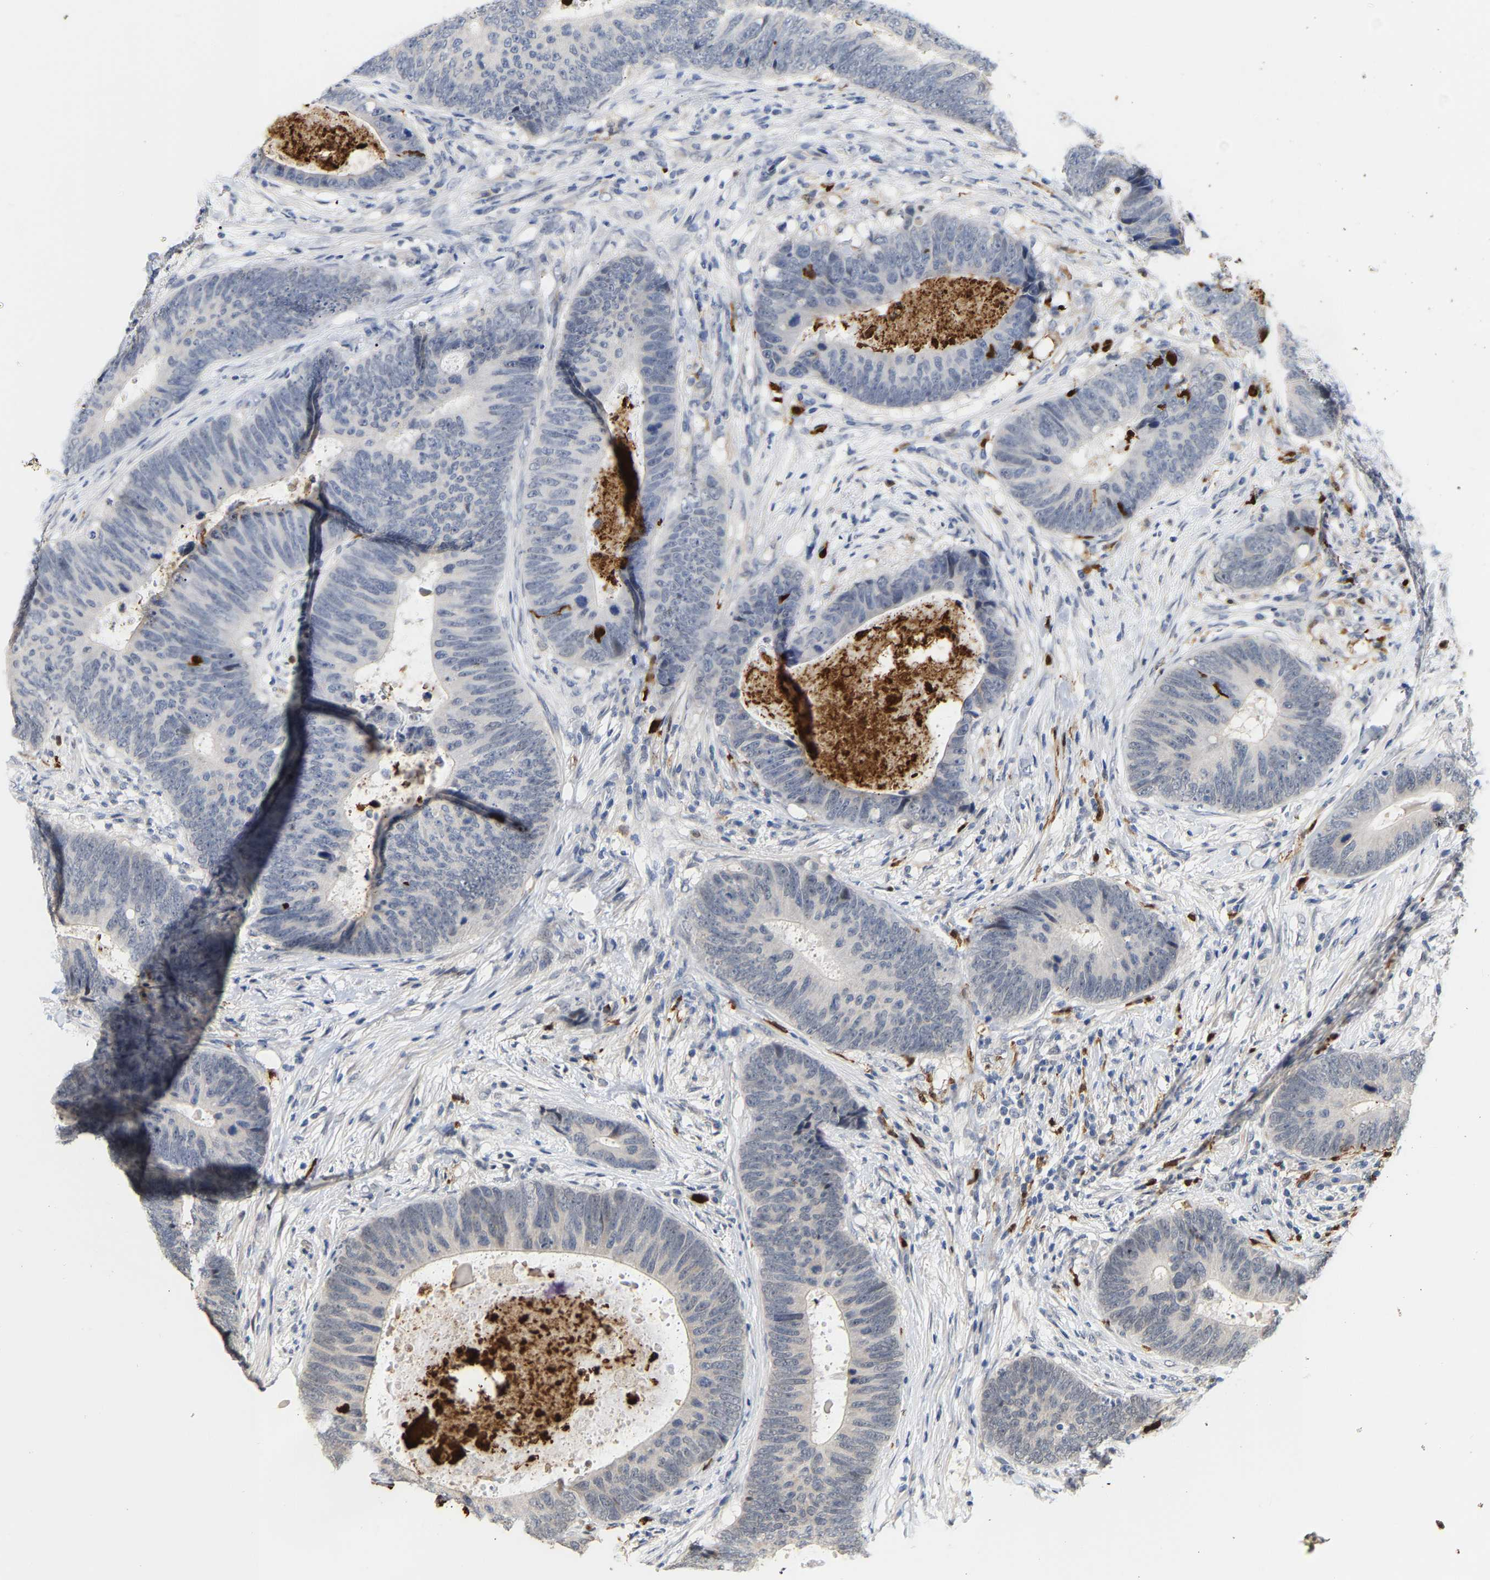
{"staining": {"intensity": "moderate", "quantity": "<25%", "location": "cytoplasmic/membranous"}, "tissue": "colorectal cancer", "cell_type": "Tumor cells", "image_type": "cancer", "snomed": [{"axis": "morphology", "description": "Adenocarcinoma, NOS"}, {"axis": "topography", "description": "Colon"}], "caption": "Immunohistochemistry (IHC) (DAB) staining of human colorectal adenocarcinoma reveals moderate cytoplasmic/membranous protein positivity in about <25% of tumor cells. The staining is performed using DAB (3,3'-diaminobenzidine) brown chromogen to label protein expression. The nuclei are counter-stained blue using hematoxylin.", "gene": "TDRD7", "patient": {"sex": "male", "age": 56}}